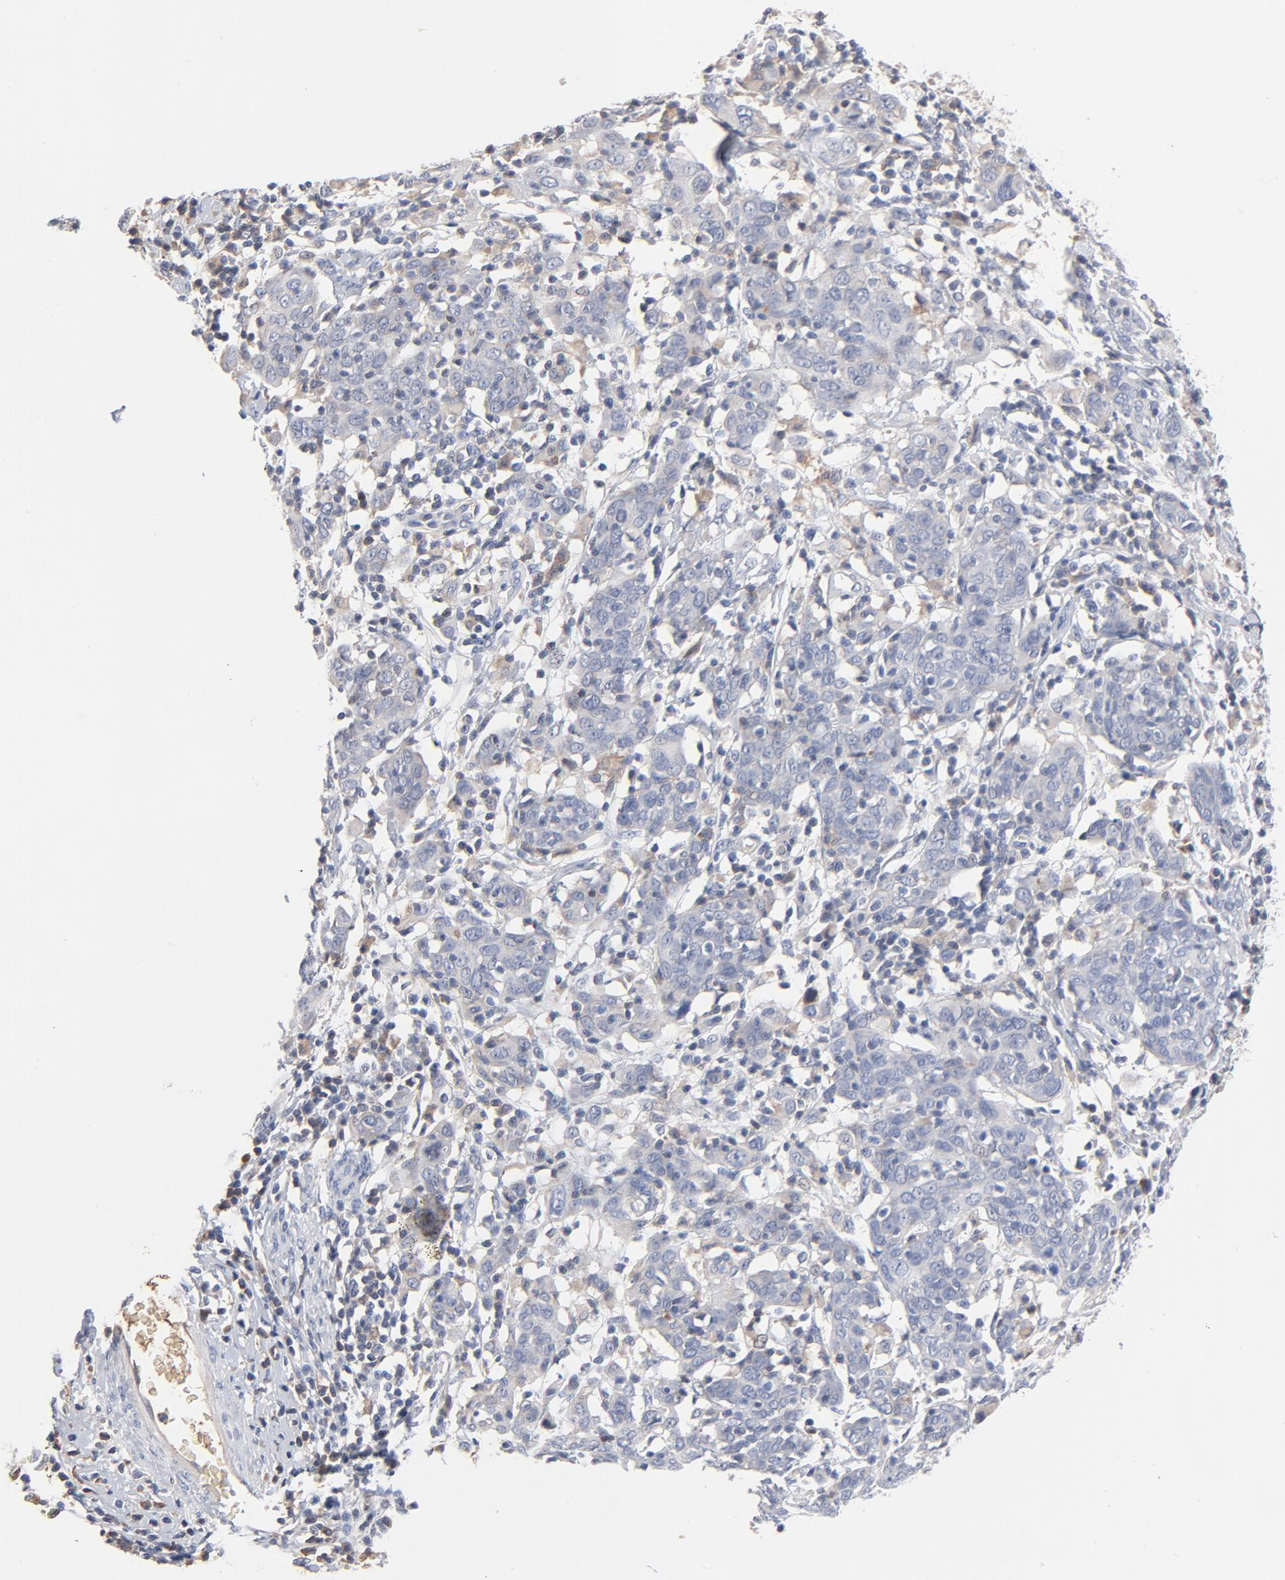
{"staining": {"intensity": "negative", "quantity": "none", "location": "none"}, "tissue": "cervical cancer", "cell_type": "Tumor cells", "image_type": "cancer", "snomed": [{"axis": "morphology", "description": "Normal tissue, NOS"}, {"axis": "morphology", "description": "Squamous cell carcinoma, NOS"}, {"axis": "topography", "description": "Cervix"}], "caption": "A high-resolution histopathology image shows immunohistochemistry staining of squamous cell carcinoma (cervical), which exhibits no significant positivity in tumor cells. The staining was performed using DAB (3,3'-diaminobenzidine) to visualize the protein expression in brown, while the nuclei were stained in blue with hematoxylin (Magnification: 20x).", "gene": "SERPINA4", "patient": {"sex": "female", "age": 67}}